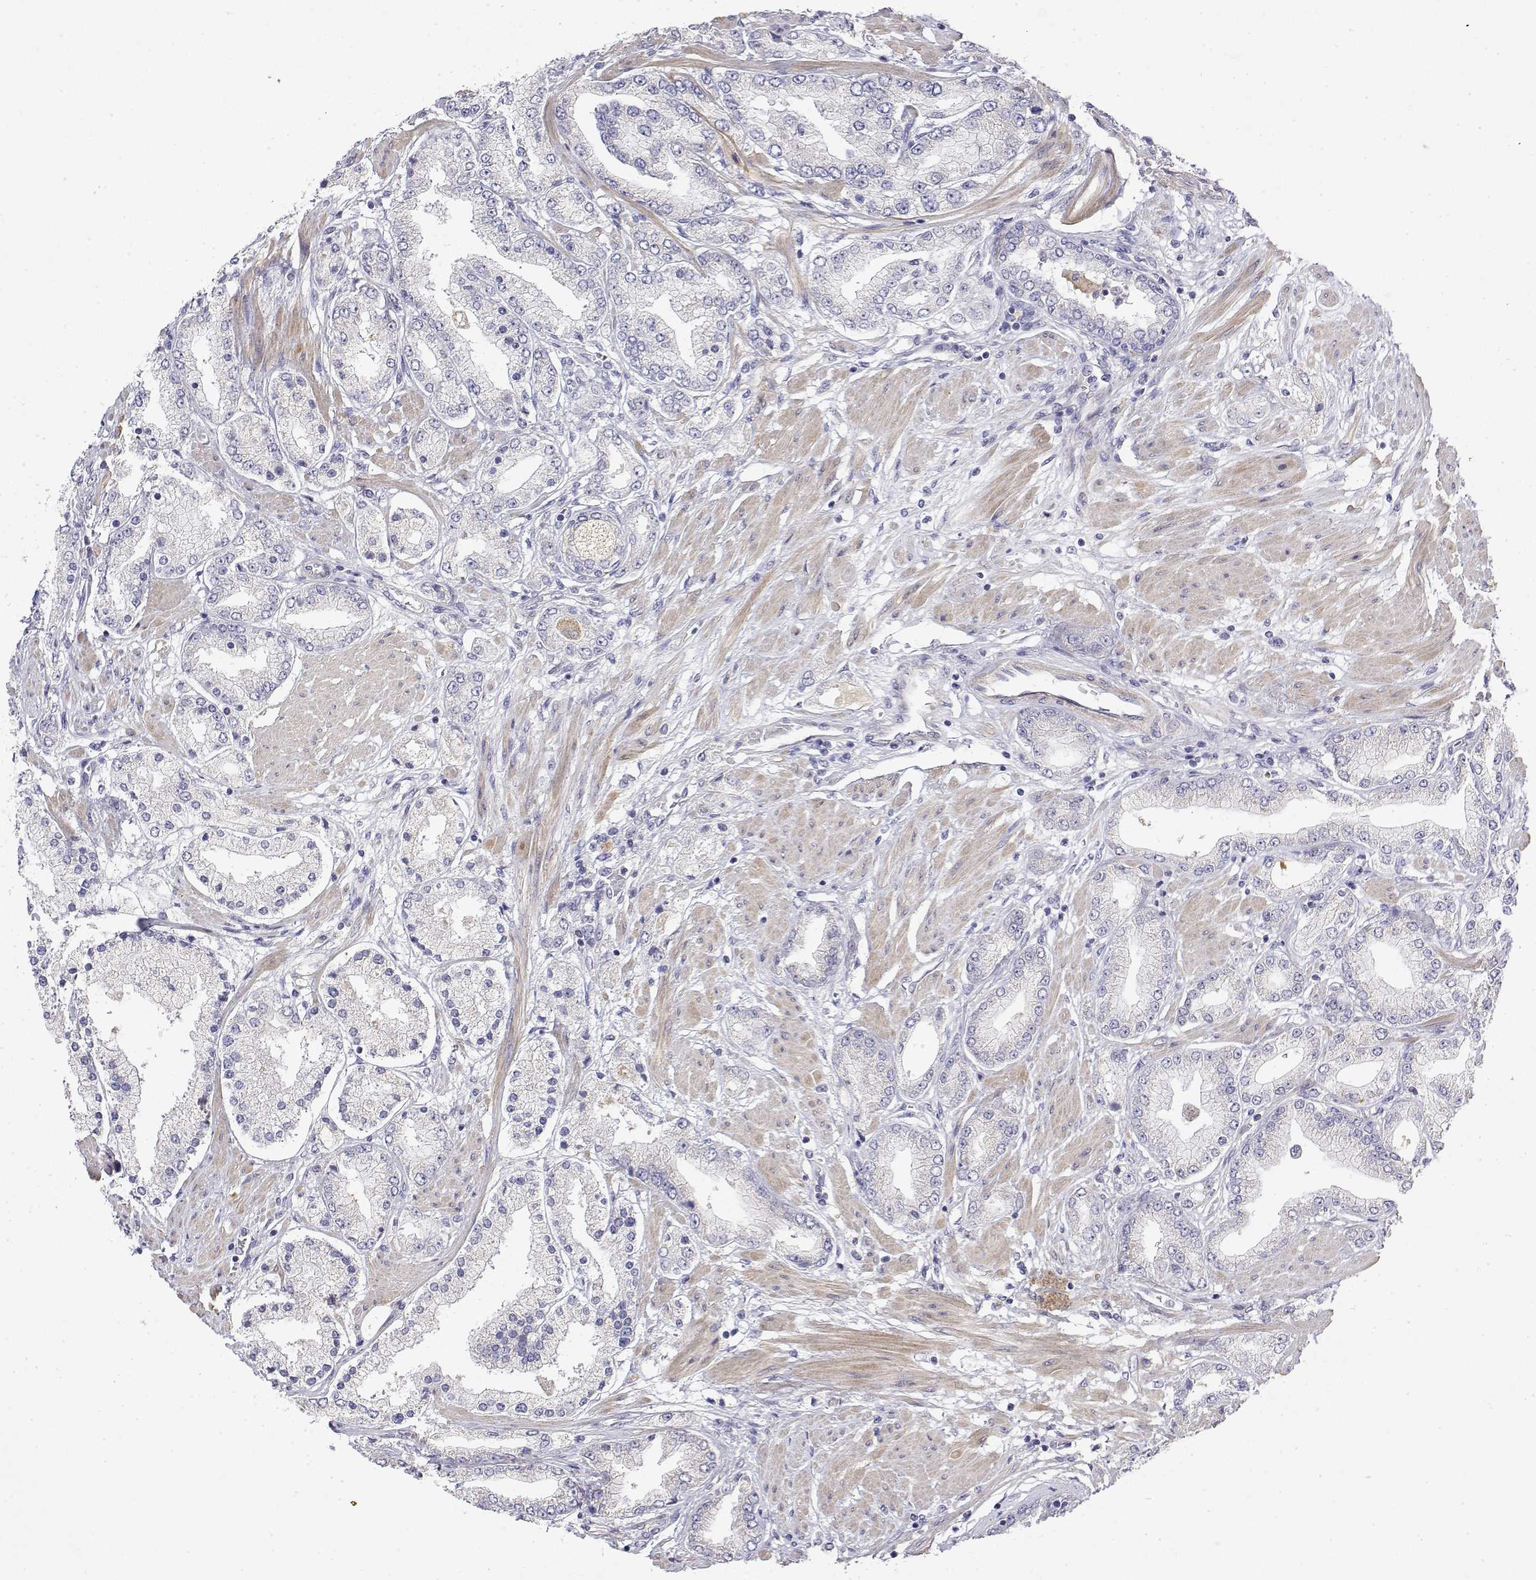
{"staining": {"intensity": "negative", "quantity": "none", "location": "none"}, "tissue": "prostate cancer", "cell_type": "Tumor cells", "image_type": "cancer", "snomed": [{"axis": "morphology", "description": "Adenocarcinoma, High grade"}, {"axis": "topography", "description": "Prostate"}], "caption": "Prostate adenocarcinoma (high-grade) stained for a protein using immunohistochemistry (IHC) reveals no positivity tumor cells.", "gene": "GGACT", "patient": {"sex": "male", "age": 67}}